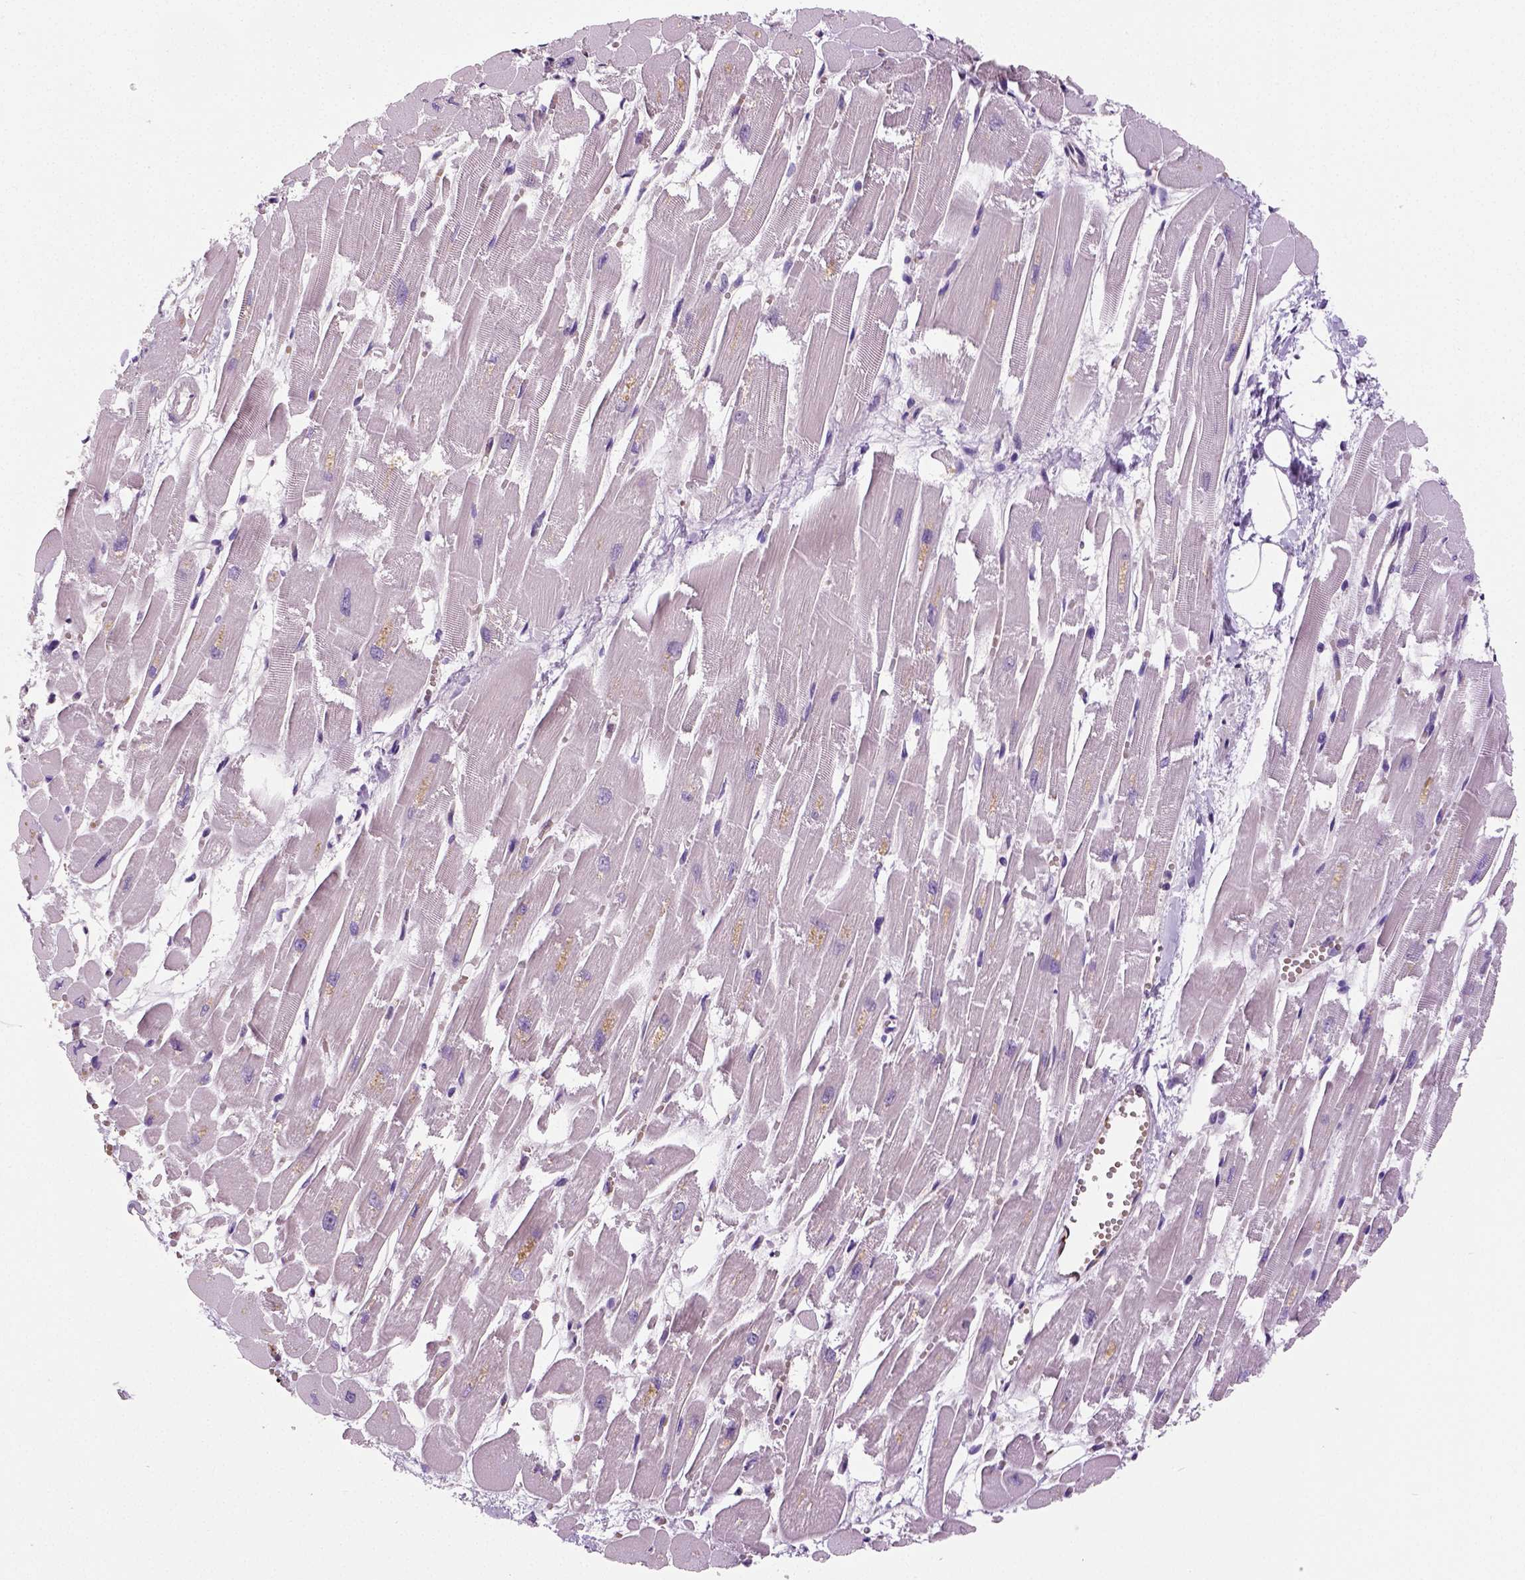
{"staining": {"intensity": "negative", "quantity": "none", "location": "none"}, "tissue": "heart muscle", "cell_type": "Cardiomyocytes", "image_type": "normal", "snomed": [{"axis": "morphology", "description": "Normal tissue, NOS"}, {"axis": "topography", "description": "Heart"}], "caption": "A high-resolution histopathology image shows IHC staining of normal heart muscle, which displays no significant staining in cardiomyocytes. (Brightfield microscopy of DAB immunohistochemistry at high magnification).", "gene": "ENSG00000250349", "patient": {"sex": "female", "age": 52}}